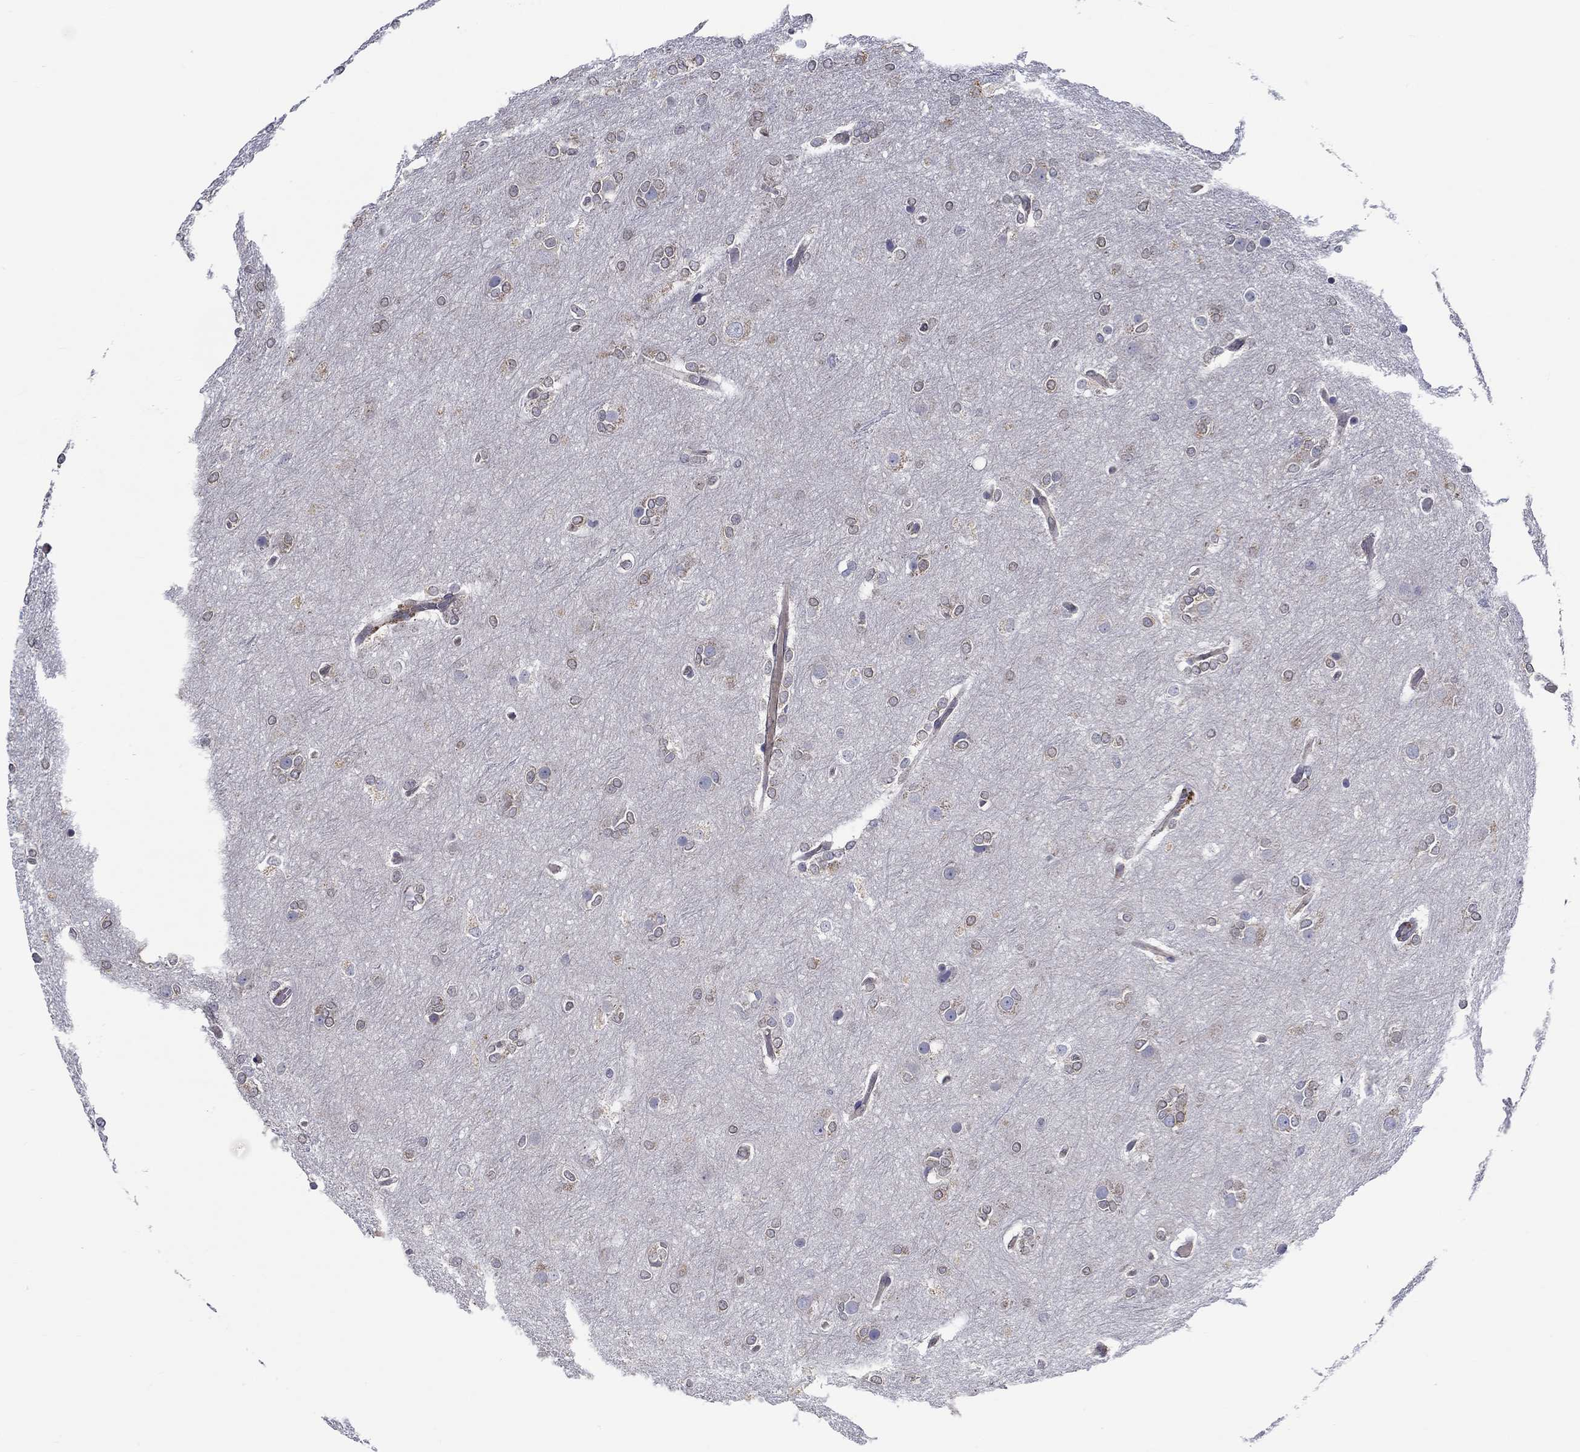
{"staining": {"intensity": "weak", "quantity": "25%-75%", "location": "cytoplasmic/membranous"}, "tissue": "glioma", "cell_type": "Tumor cells", "image_type": "cancer", "snomed": [{"axis": "morphology", "description": "Glioma, malignant, High grade"}, {"axis": "topography", "description": "Brain"}], "caption": "Glioma stained with a brown dye shows weak cytoplasmic/membranous positive positivity in approximately 25%-75% of tumor cells.", "gene": "ERMP1", "patient": {"sex": "female", "age": 61}}